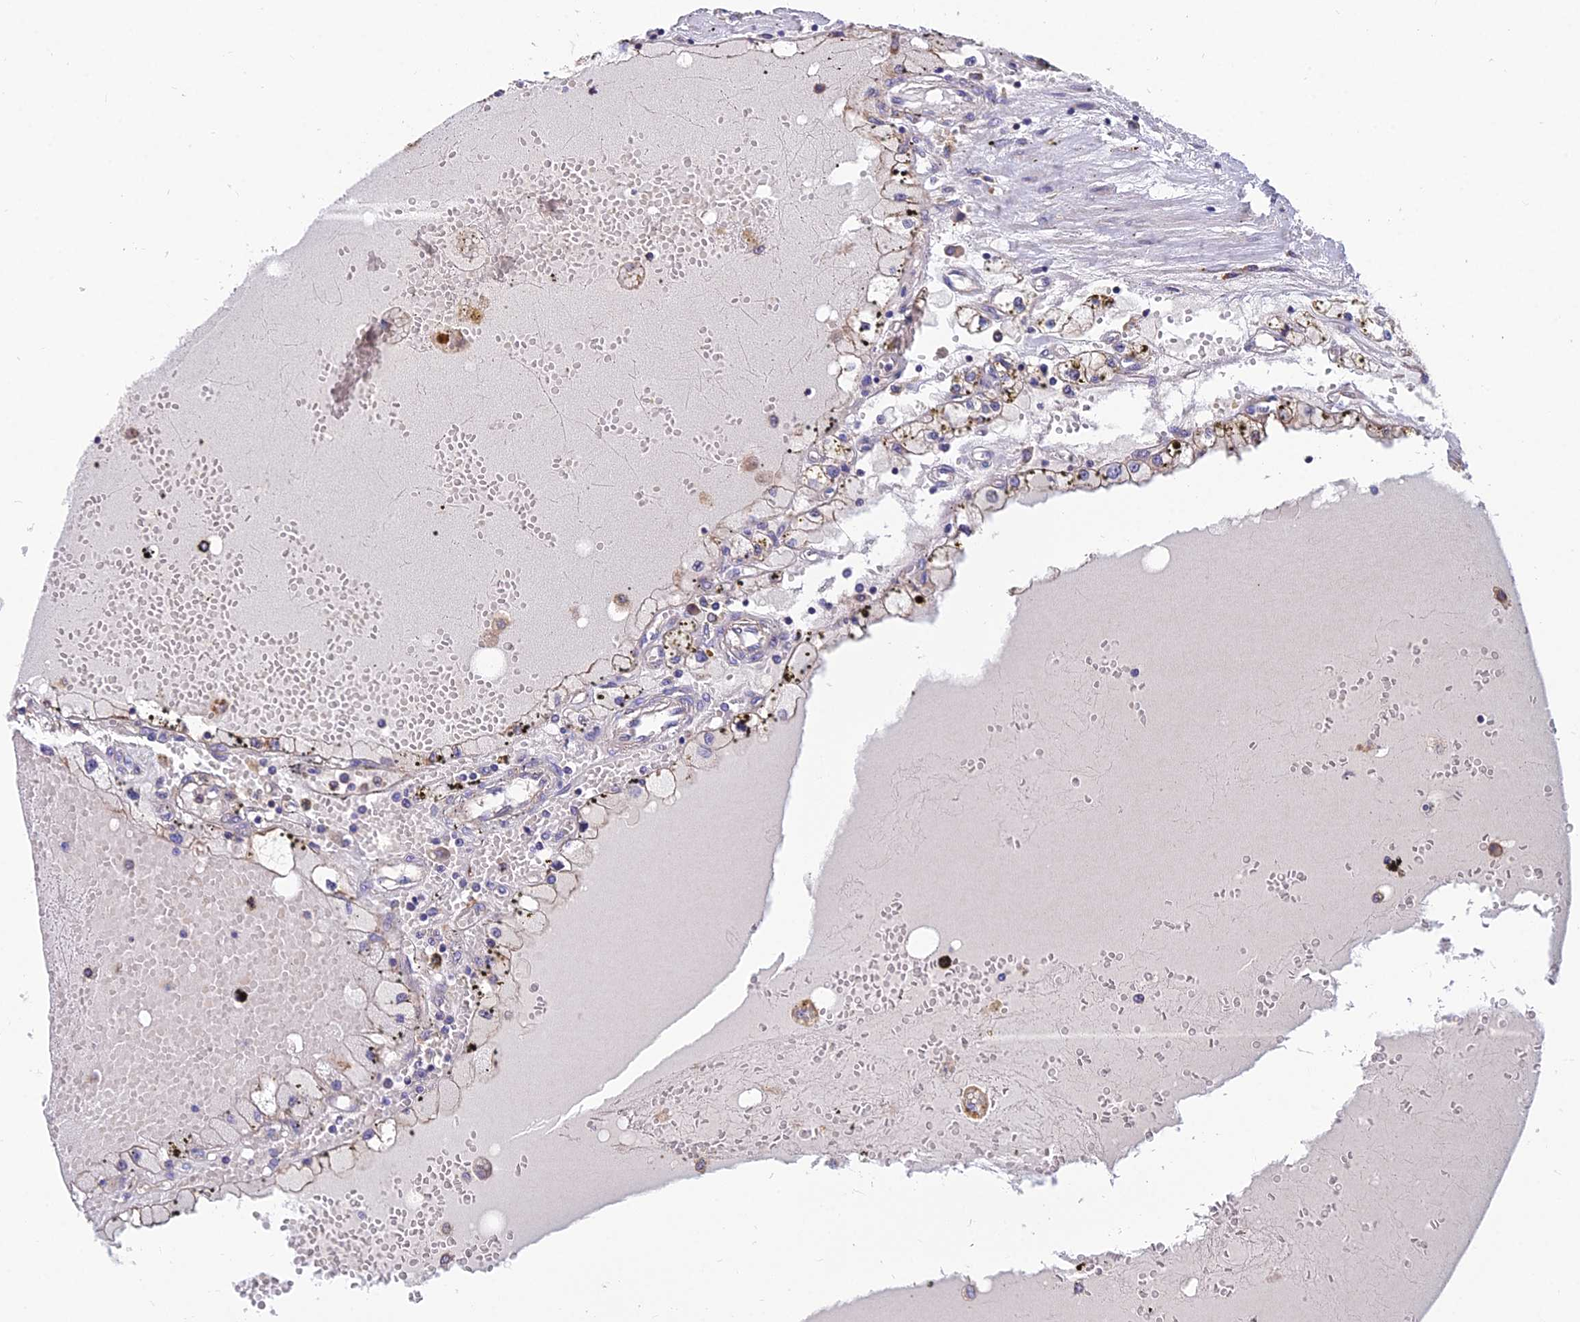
{"staining": {"intensity": "negative", "quantity": "none", "location": "none"}, "tissue": "renal cancer", "cell_type": "Tumor cells", "image_type": "cancer", "snomed": [{"axis": "morphology", "description": "Adenocarcinoma, NOS"}, {"axis": "topography", "description": "Kidney"}], "caption": "This image is of adenocarcinoma (renal) stained with immunohistochemistry to label a protein in brown with the nuclei are counter-stained blue. There is no expression in tumor cells. (DAB (3,3'-diaminobenzidine) IHC visualized using brightfield microscopy, high magnification).", "gene": "UMAD1", "patient": {"sex": "male", "age": 56}}